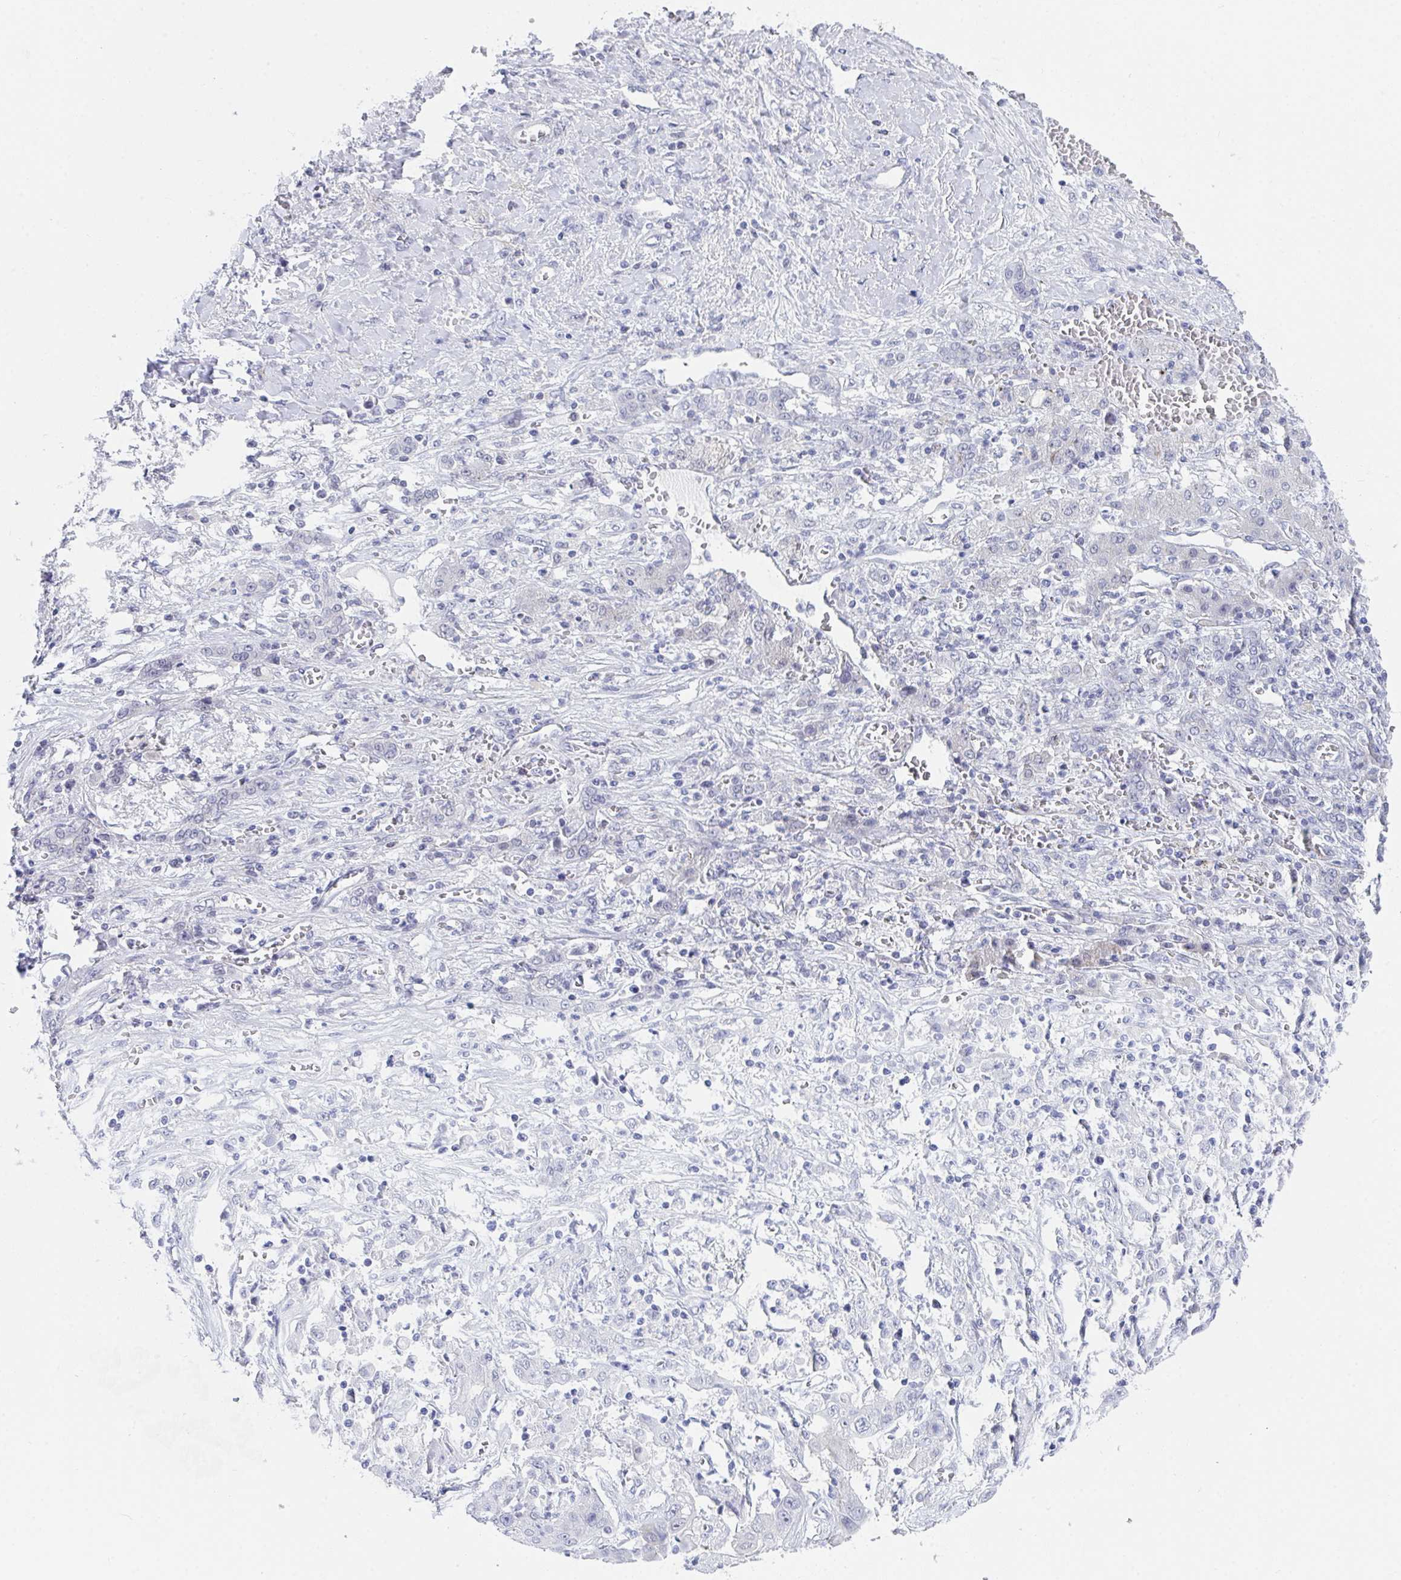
{"staining": {"intensity": "negative", "quantity": "none", "location": "none"}, "tissue": "liver cancer", "cell_type": "Tumor cells", "image_type": "cancer", "snomed": [{"axis": "morphology", "description": "Cholangiocarcinoma"}, {"axis": "topography", "description": "Liver"}], "caption": "Liver cancer (cholangiocarcinoma) stained for a protein using IHC shows no expression tumor cells.", "gene": "DAOA", "patient": {"sex": "female", "age": 52}}